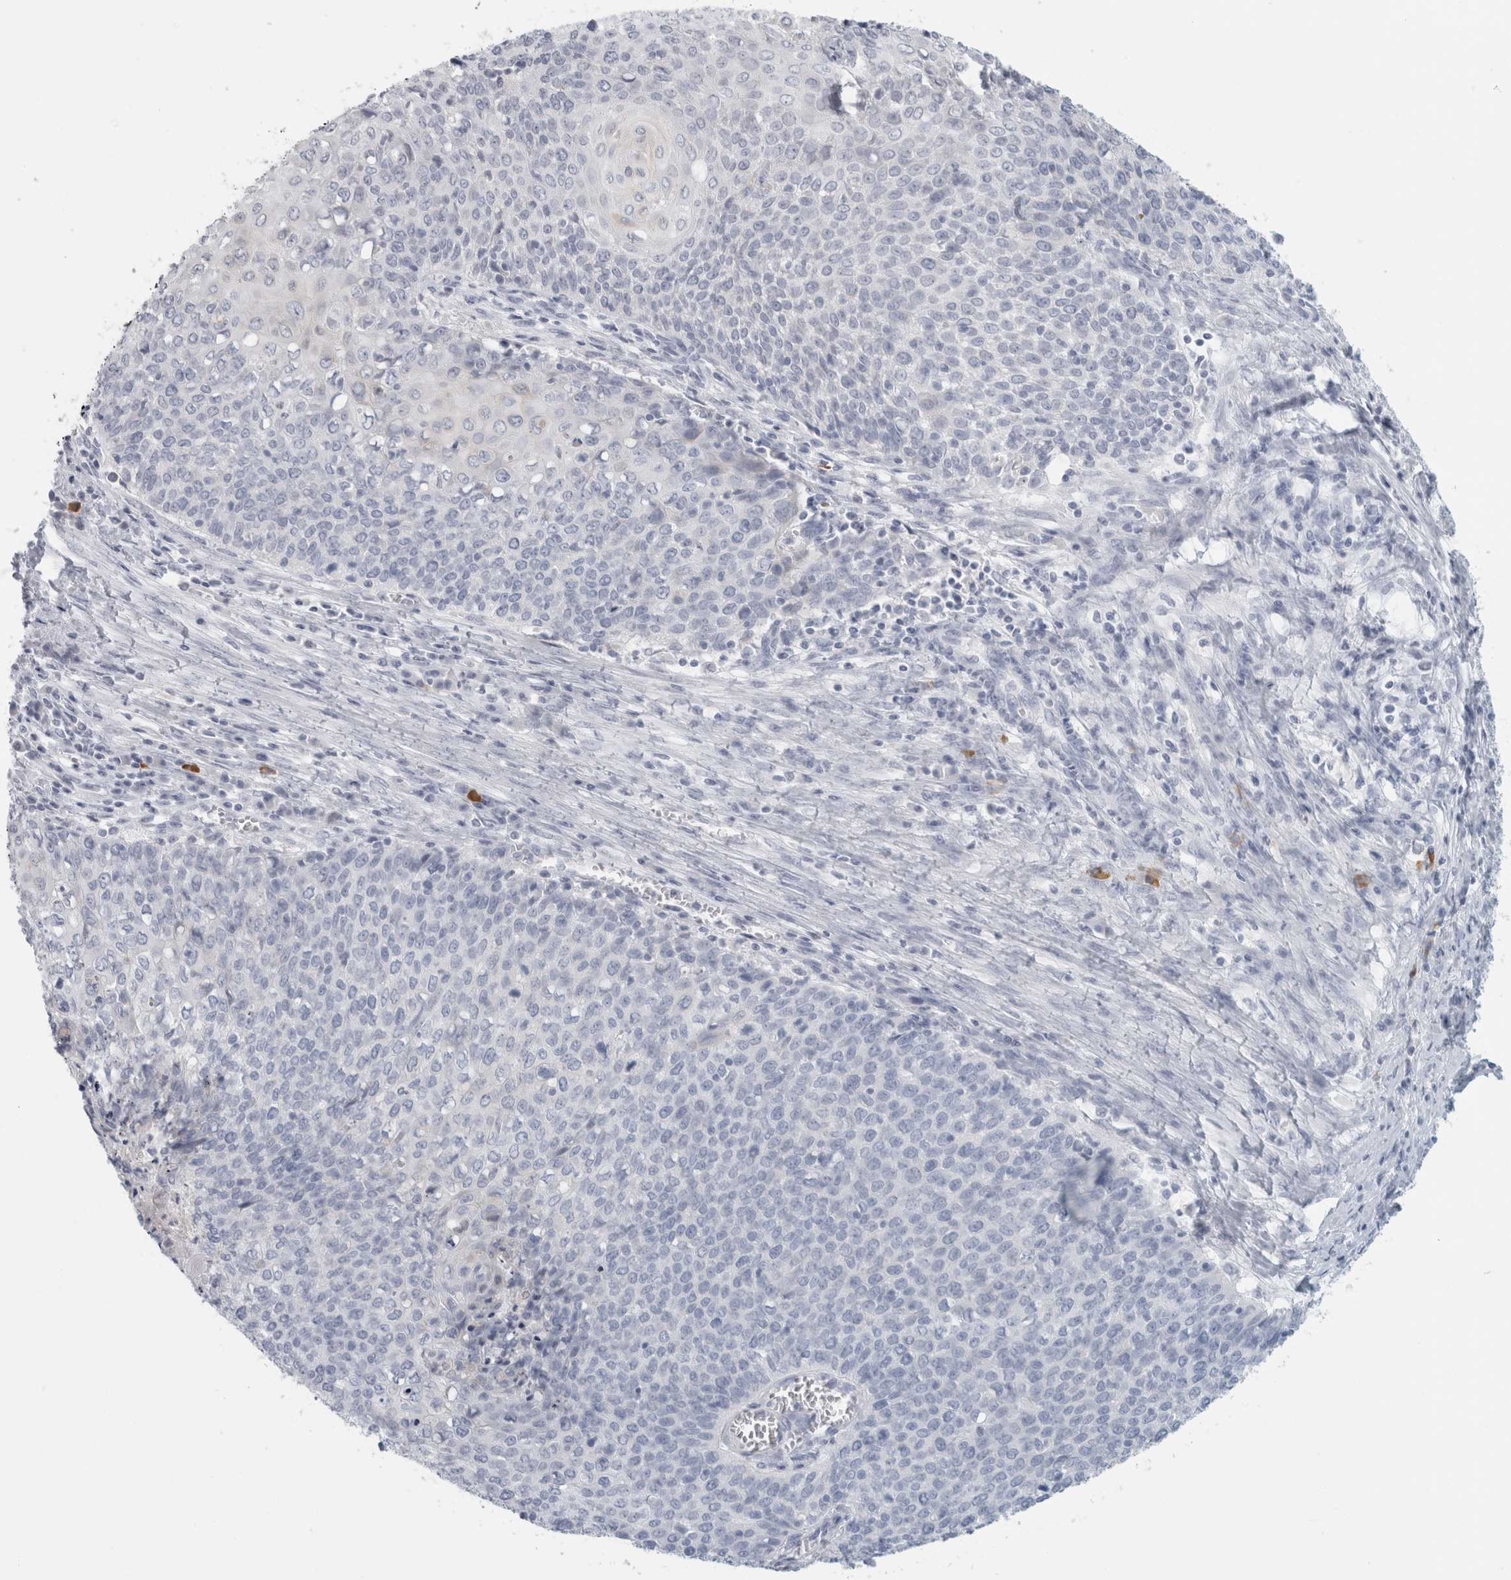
{"staining": {"intensity": "negative", "quantity": "none", "location": "none"}, "tissue": "cervical cancer", "cell_type": "Tumor cells", "image_type": "cancer", "snomed": [{"axis": "morphology", "description": "Squamous cell carcinoma, NOS"}, {"axis": "topography", "description": "Cervix"}], "caption": "Immunohistochemistry micrograph of human squamous cell carcinoma (cervical) stained for a protein (brown), which reveals no positivity in tumor cells.", "gene": "SLC28A3", "patient": {"sex": "female", "age": 39}}